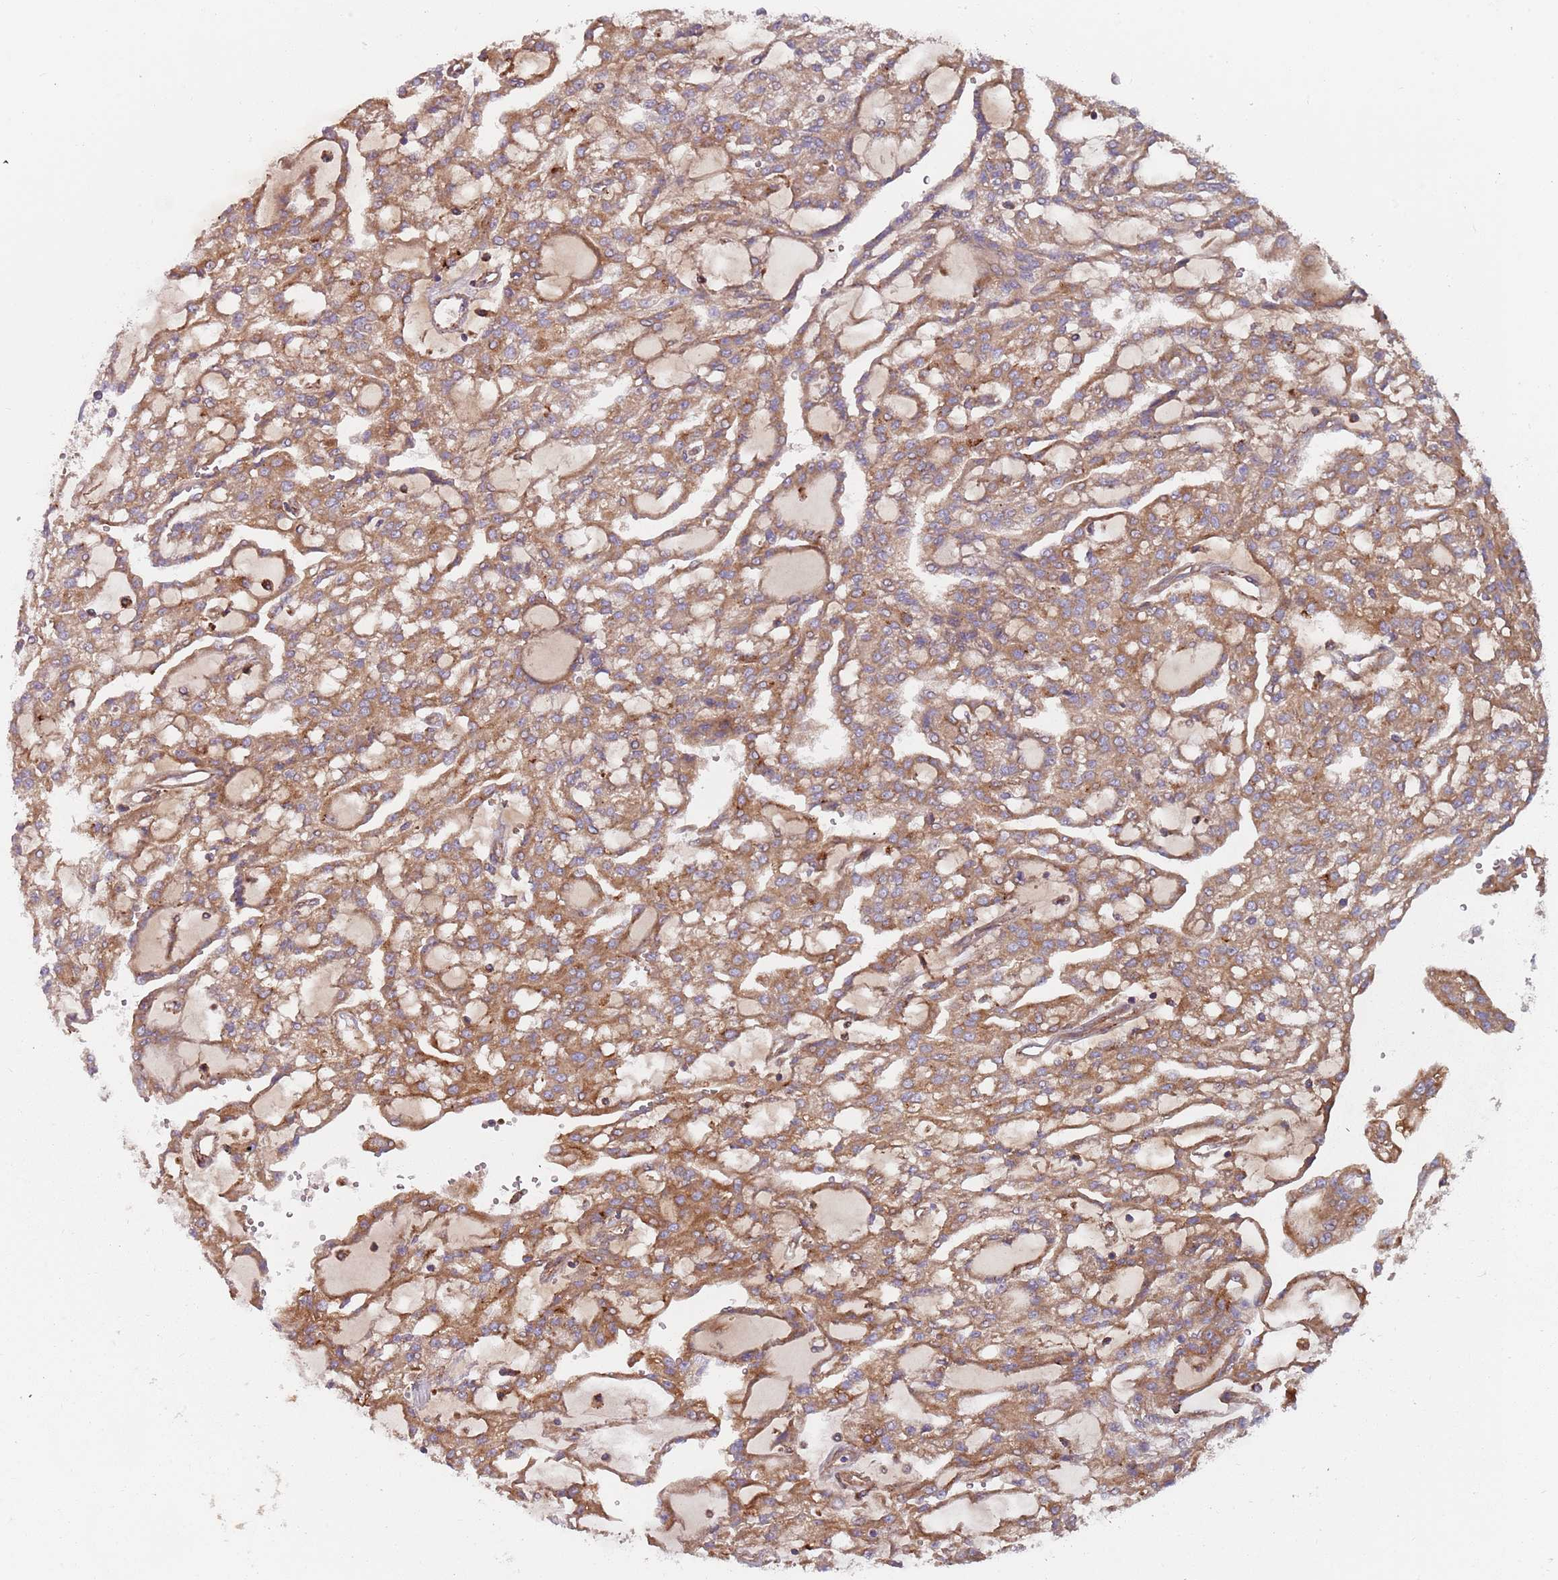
{"staining": {"intensity": "moderate", "quantity": ">75%", "location": "cytoplasmic/membranous"}, "tissue": "renal cancer", "cell_type": "Tumor cells", "image_type": "cancer", "snomed": [{"axis": "morphology", "description": "Adenocarcinoma, NOS"}, {"axis": "topography", "description": "Kidney"}], "caption": "Adenocarcinoma (renal) was stained to show a protein in brown. There is medium levels of moderate cytoplasmic/membranous staining in about >75% of tumor cells. Nuclei are stained in blue.", "gene": "SPDL1", "patient": {"sex": "male", "age": 63}}